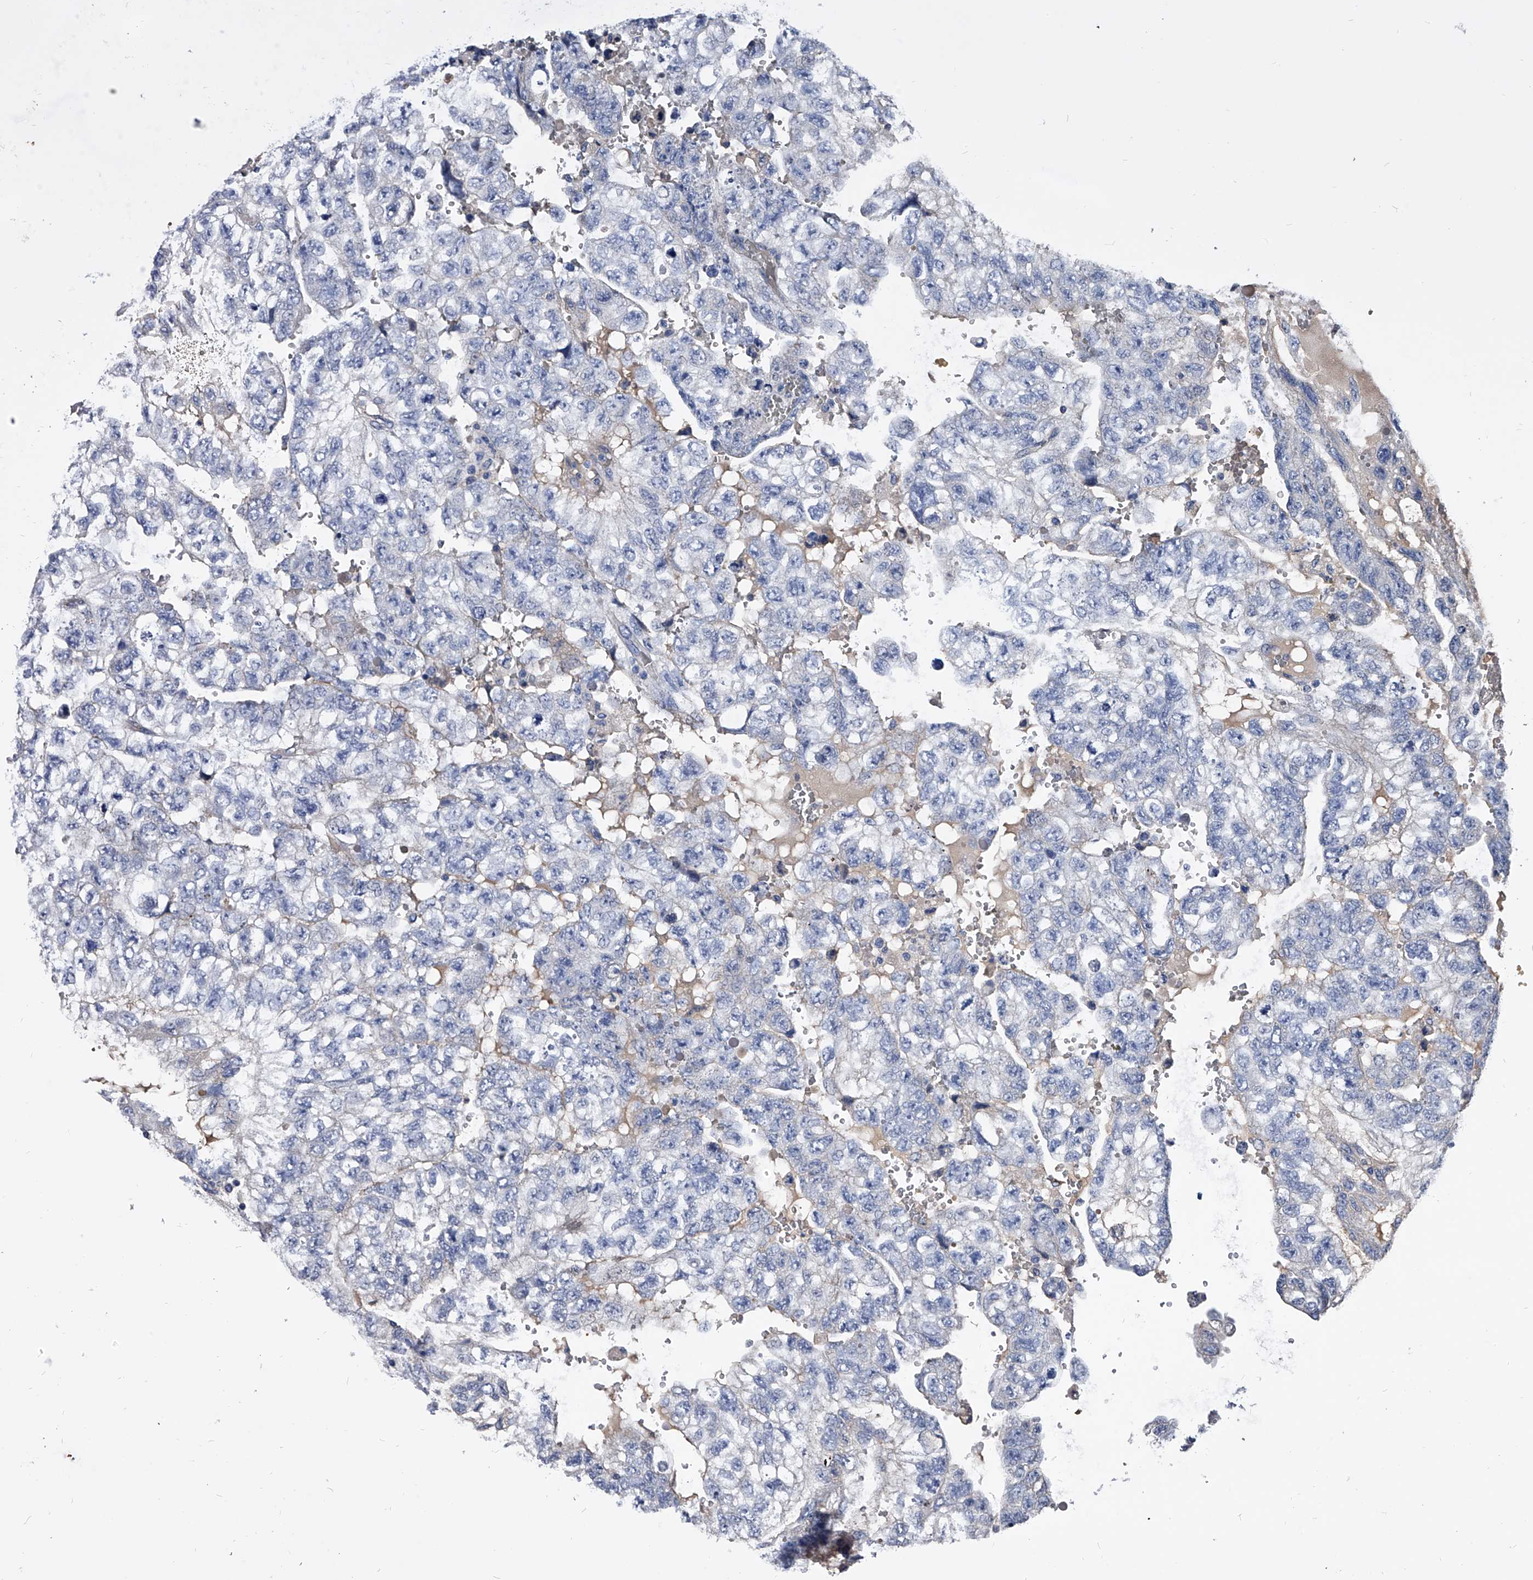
{"staining": {"intensity": "negative", "quantity": "none", "location": "none"}, "tissue": "testis cancer", "cell_type": "Tumor cells", "image_type": "cancer", "snomed": [{"axis": "morphology", "description": "Carcinoma, Embryonal, NOS"}, {"axis": "topography", "description": "Testis"}], "caption": "IHC histopathology image of human testis cancer stained for a protein (brown), which shows no positivity in tumor cells.", "gene": "EFCAB7", "patient": {"sex": "male", "age": 36}}